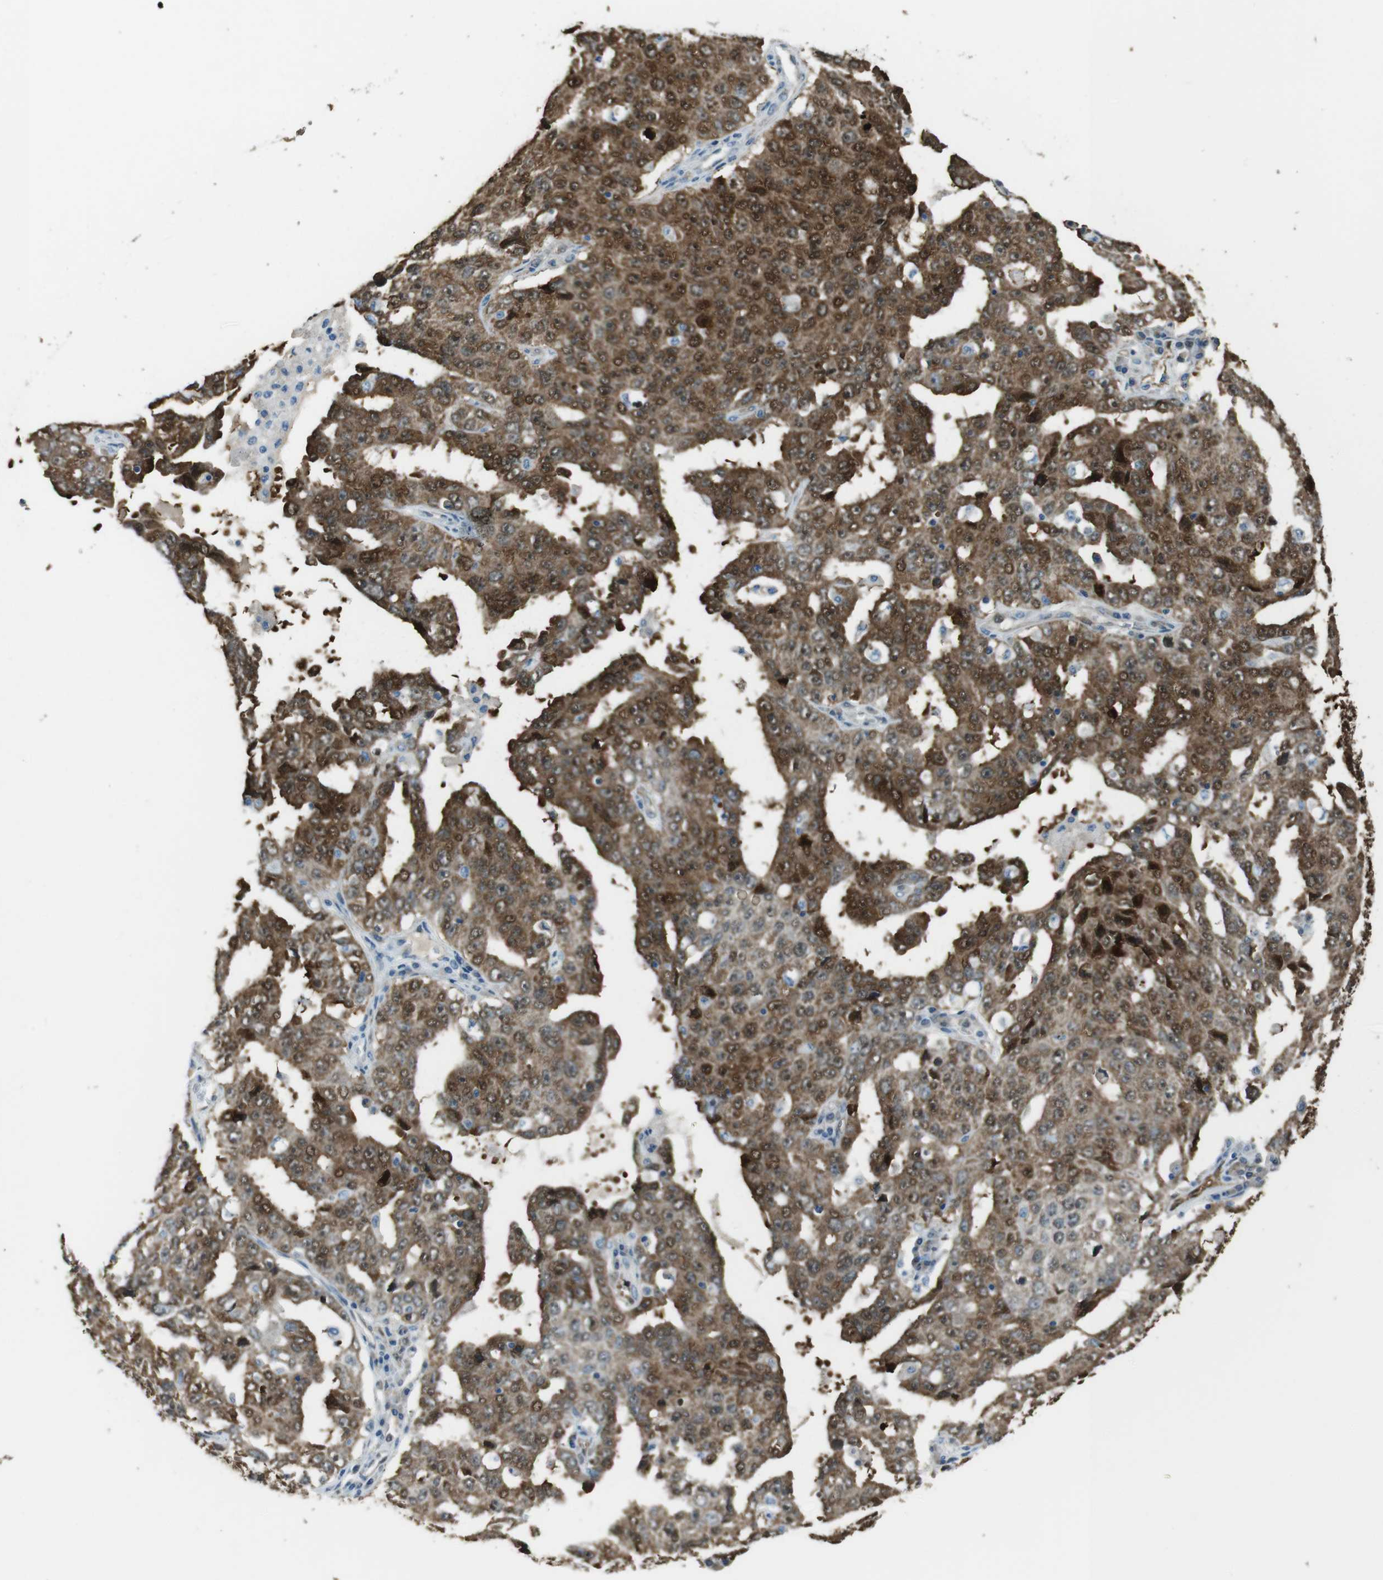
{"staining": {"intensity": "moderate", "quantity": "25%-75%", "location": "cytoplasmic/membranous,nuclear"}, "tissue": "ovarian cancer", "cell_type": "Tumor cells", "image_type": "cancer", "snomed": [{"axis": "morphology", "description": "Carcinoma, endometroid"}, {"axis": "topography", "description": "Ovary"}], "caption": "Ovarian cancer stained with DAB immunohistochemistry demonstrates medium levels of moderate cytoplasmic/membranous and nuclear positivity in about 25%-75% of tumor cells. (DAB IHC, brown staining for protein, blue staining for nuclei).", "gene": "MFAP3", "patient": {"sex": "female", "age": 62}}